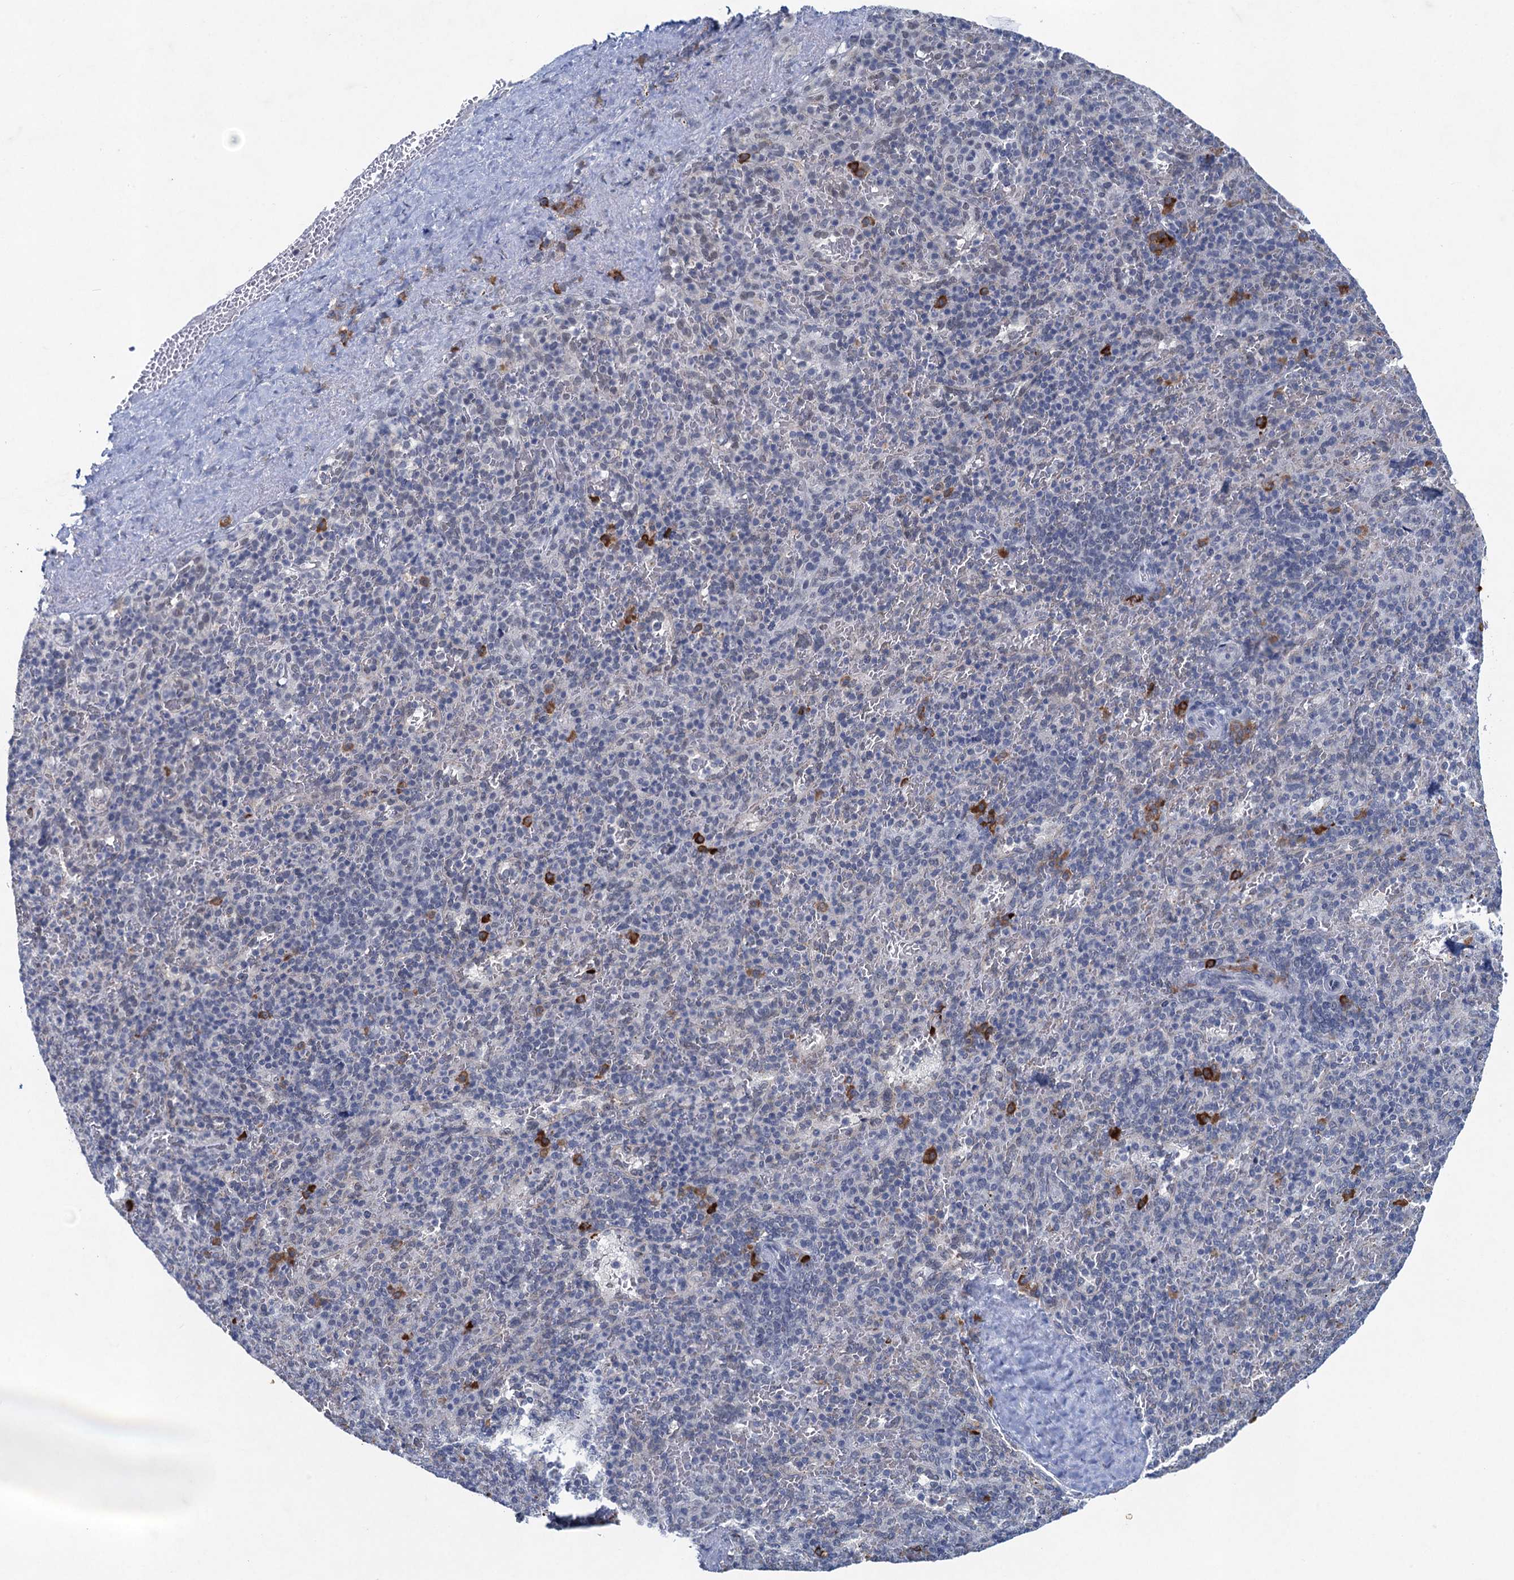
{"staining": {"intensity": "negative", "quantity": "none", "location": "none"}, "tissue": "spleen", "cell_type": "Cells in red pulp", "image_type": "normal", "snomed": [{"axis": "morphology", "description": "Normal tissue, NOS"}, {"axis": "topography", "description": "Spleen"}], "caption": "This is an IHC micrograph of unremarkable human spleen. There is no staining in cells in red pulp.", "gene": "ENSG00000230707", "patient": {"sex": "male", "age": 82}}